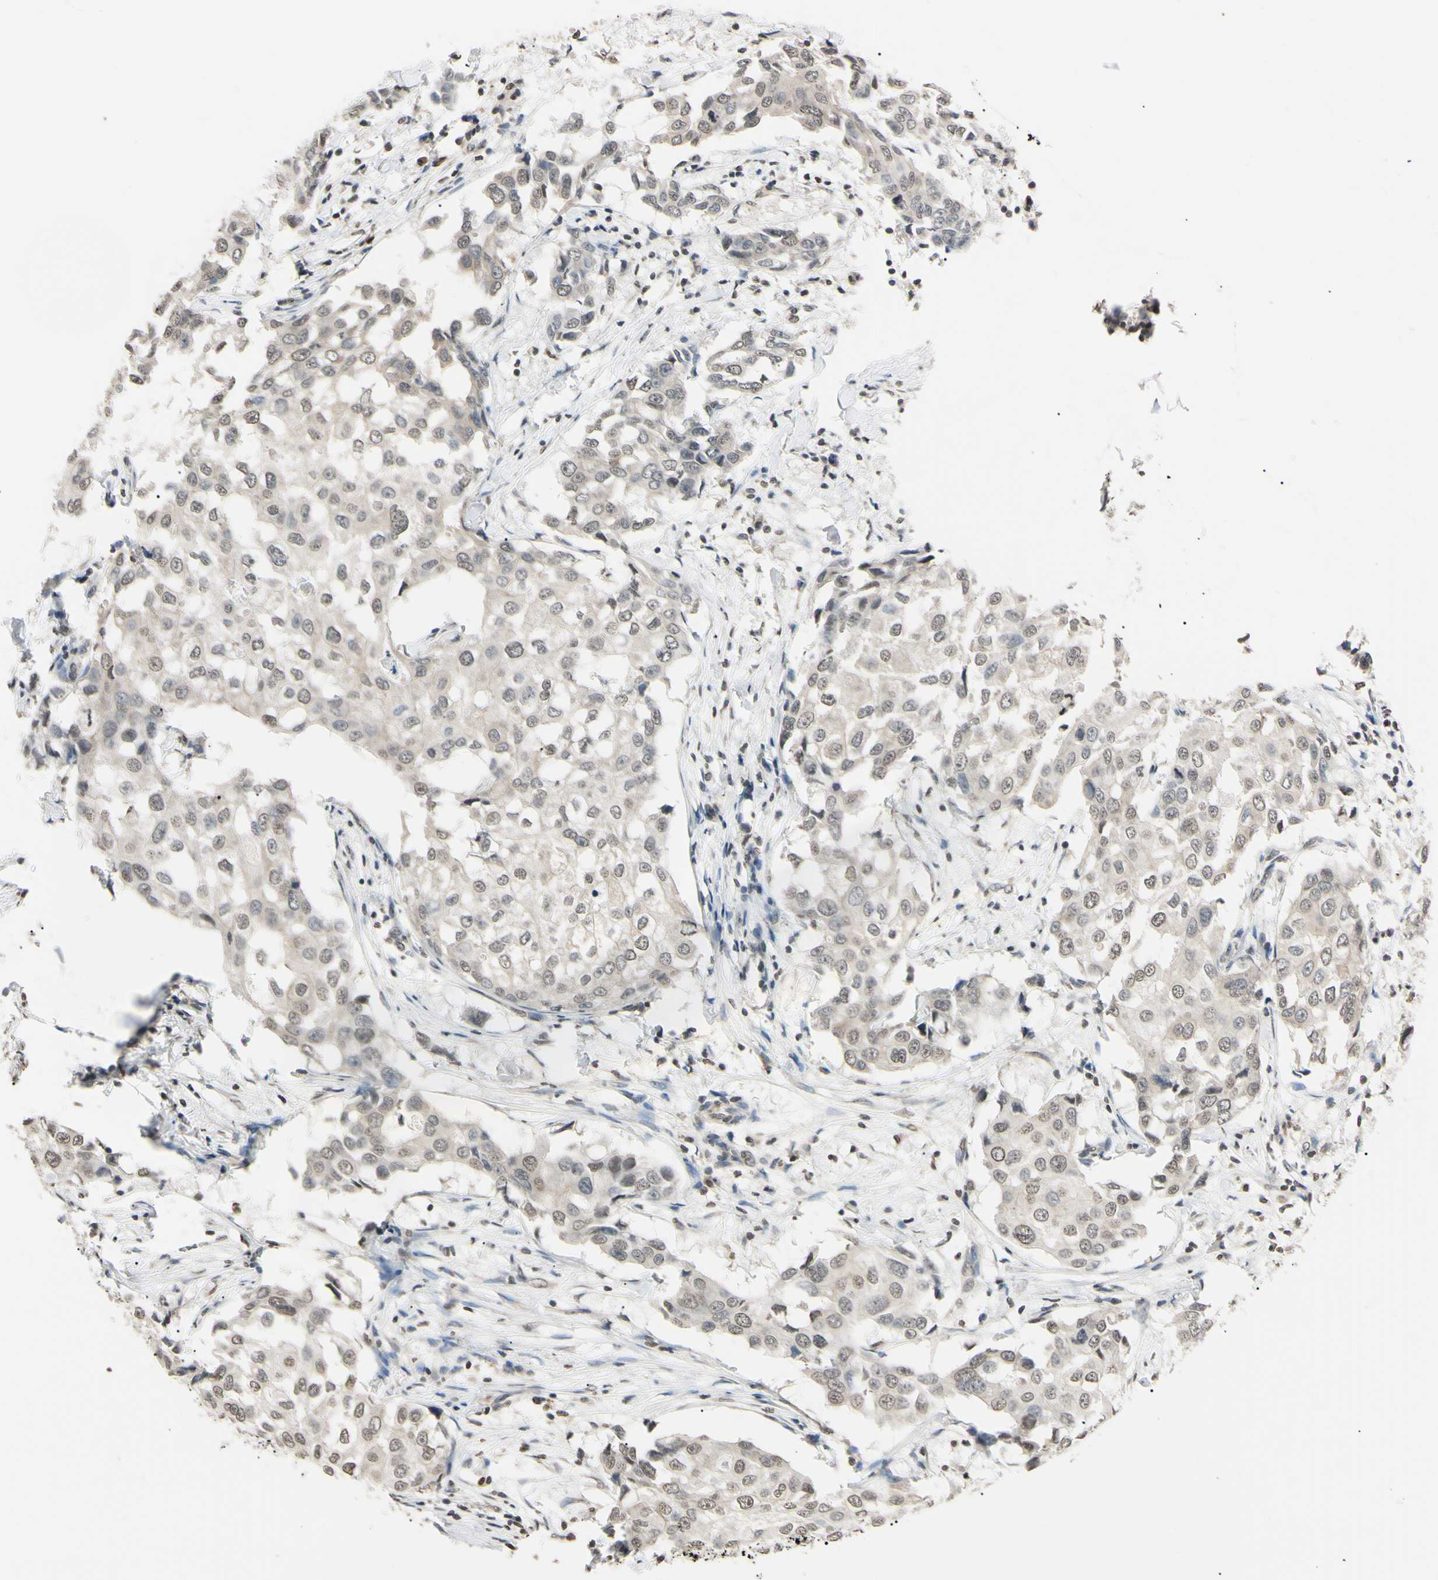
{"staining": {"intensity": "weak", "quantity": "25%-75%", "location": "nuclear"}, "tissue": "breast cancer", "cell_type": "Tumor cells", "image_type": "cancer", "snomed": [{"axis": "morphology", "description": "Duct carcinoma"}, {"axis": "topography", "description": "Breast"}], "caption": "This is an image of immunohistochemistry staining of breast cancer, which shows weak expression in the nuclear of tumor cells.", "gene": "CDC45", "patient": {"sex": "female", "age": 27}}